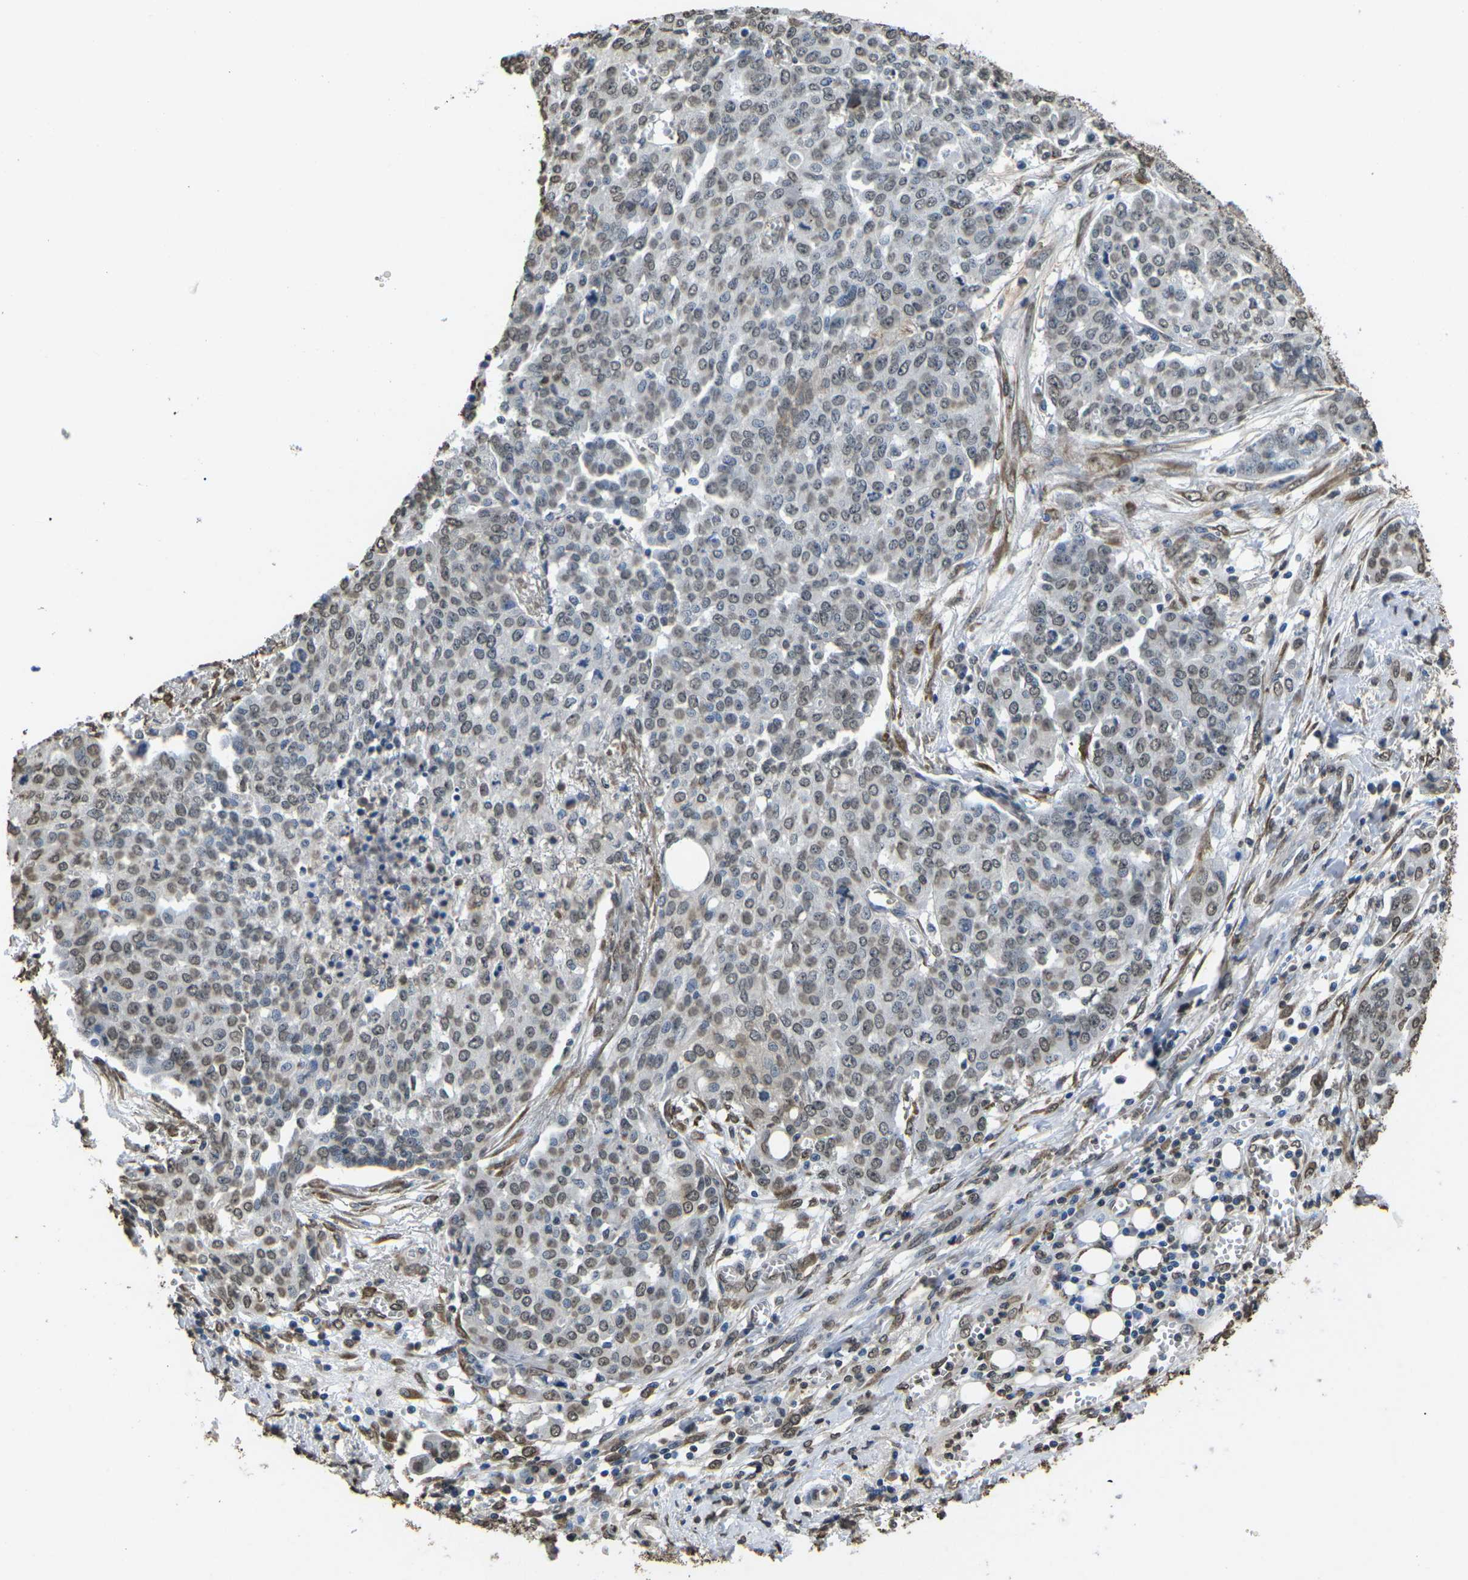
{"staining": {"intensity": "weak", "quantity": "25%-75%", "location": "nuclear"}, "tissue": "ovarian cancer", "cell_type": "Tumor cells", "image_type": "cancer", "snomed": [{"axis": "morphology", "description": "Cystadenocarcinoma, serous, NOS"}, {"axis": "topography", "description": "Soft tissue"}, {"axis": "topography", "description": "Ovary"}], "caption": "An IHC micrograph of tumor tissue is shown. Protein staining in brown highlights weak nuclear positivity in ovarian cancer (serous cystadenocarcinoma) within tumor cells. (DAB IHC, brown staining for protein, blue staining for nuclei).", "gene": "SCNN1B", "patient": {"sex": "female", "age": 57}}